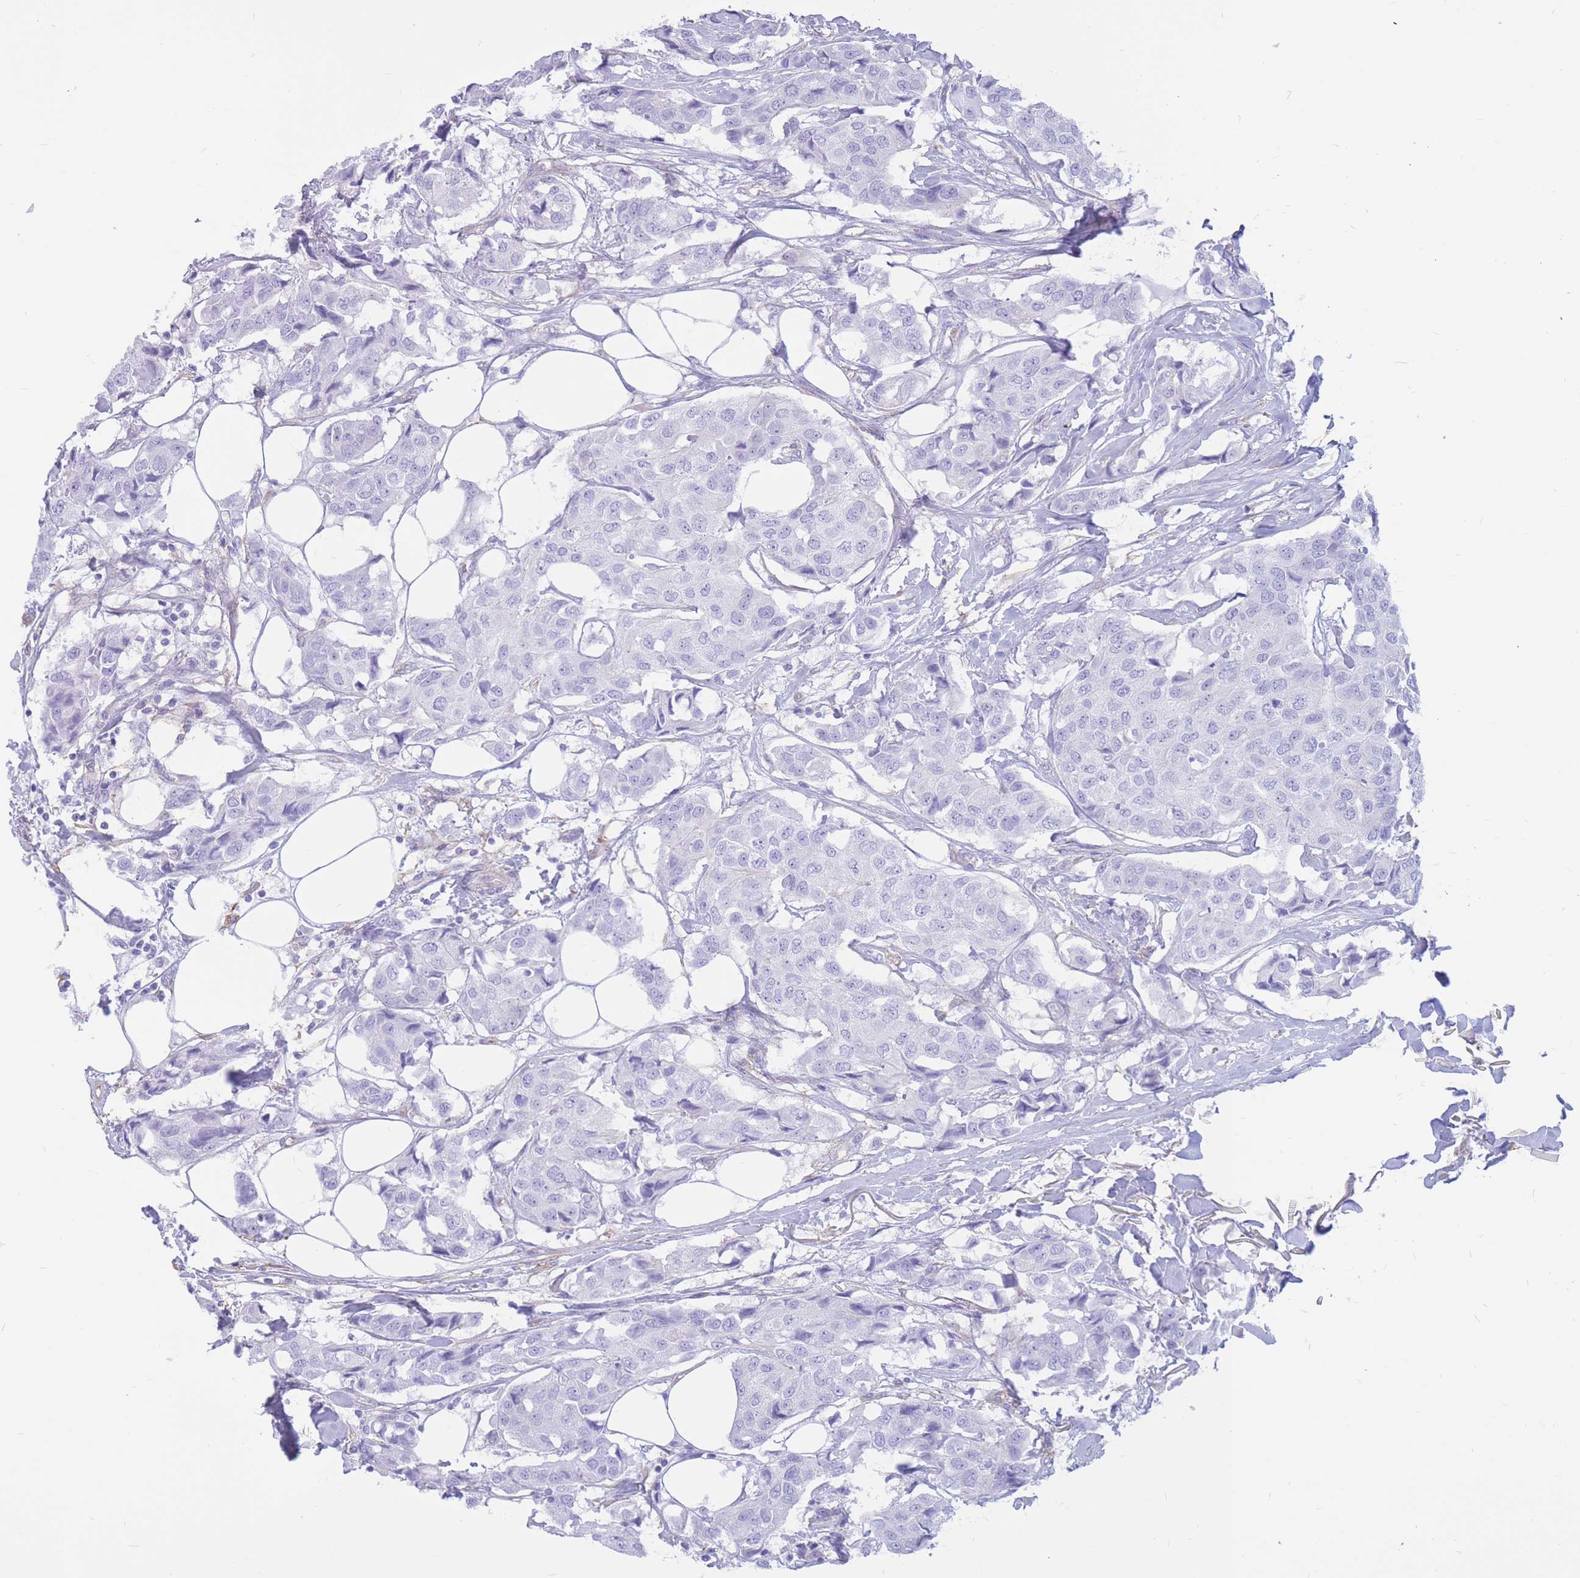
{"staining": {"intensity": "negative", "quantity": "none", "location": "none"}, "tissue": "breast cancer", "cell_type": "Tumor cells", "image_type": "cancer", "snomed": [{"axis": "morphology", "description": "Duct carcinoma"}, {"axis": "topography", "description": "Breast"}], "caption": "Protein analysis of breast infiltrating ductal carcinoma reveals no significant expression in tumor cells. (DAB (3,3'-diaminobenzidine) immunohistochemistry, high magnification).", "gene": "ADD2", "patient": {"sex": "female", "age": 80}}